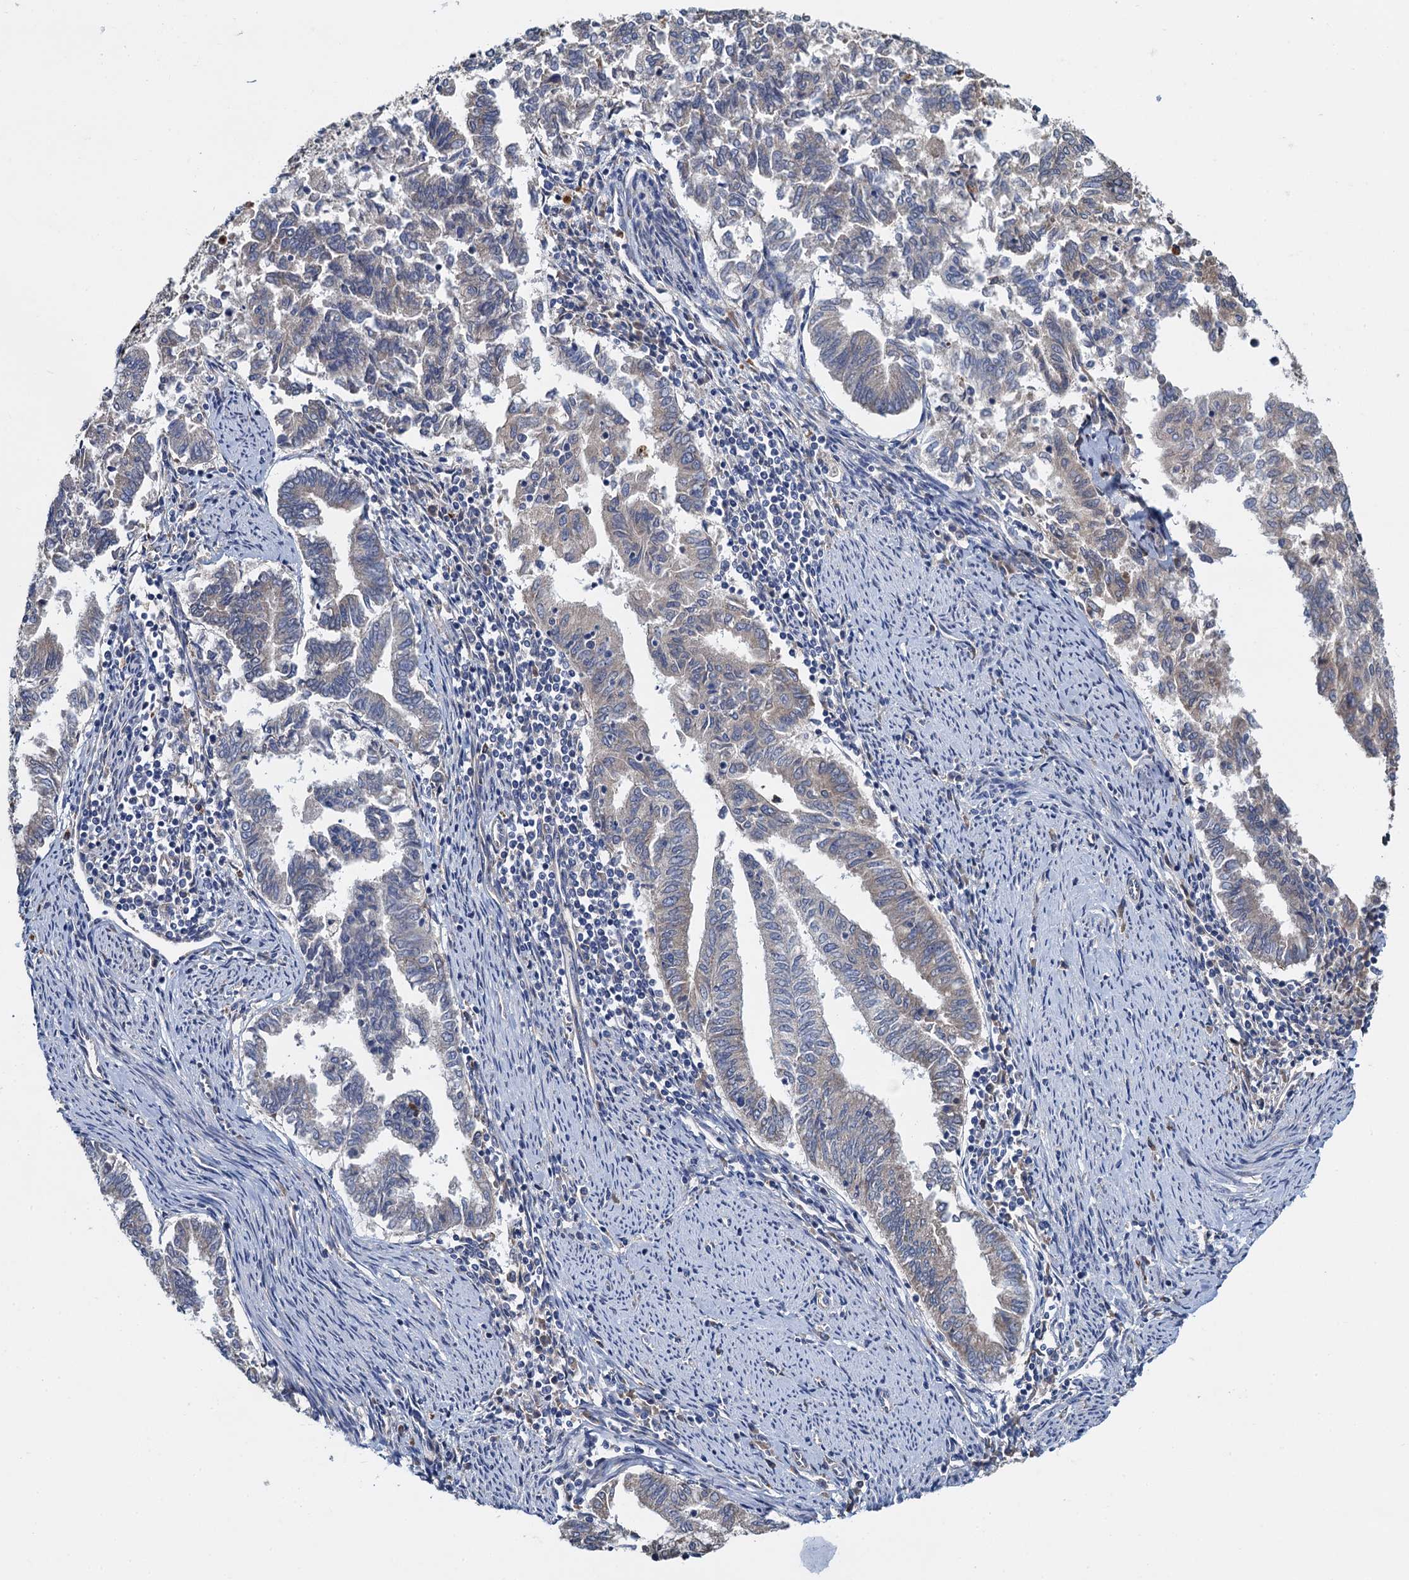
{"staining": {"intensity": "negative", "quantity": "none", "location": "none"}, "tissue": "endometrial cancer", "cell_type": "Tumor cells", "image_type": "cancer", "snomed": [{"axis": "morphology", "description": "Adenocarcinoma, NOS"}, {"axis": "topography", "description": "Endometrium"}], "caption": "The immunohistochemistry image has no significant staining in tumor cells of endometrial cancer tissue. Nuclei are stained in blue.", "gene": "ADCY9", "patient": {"sex": "female", "age": 79}}